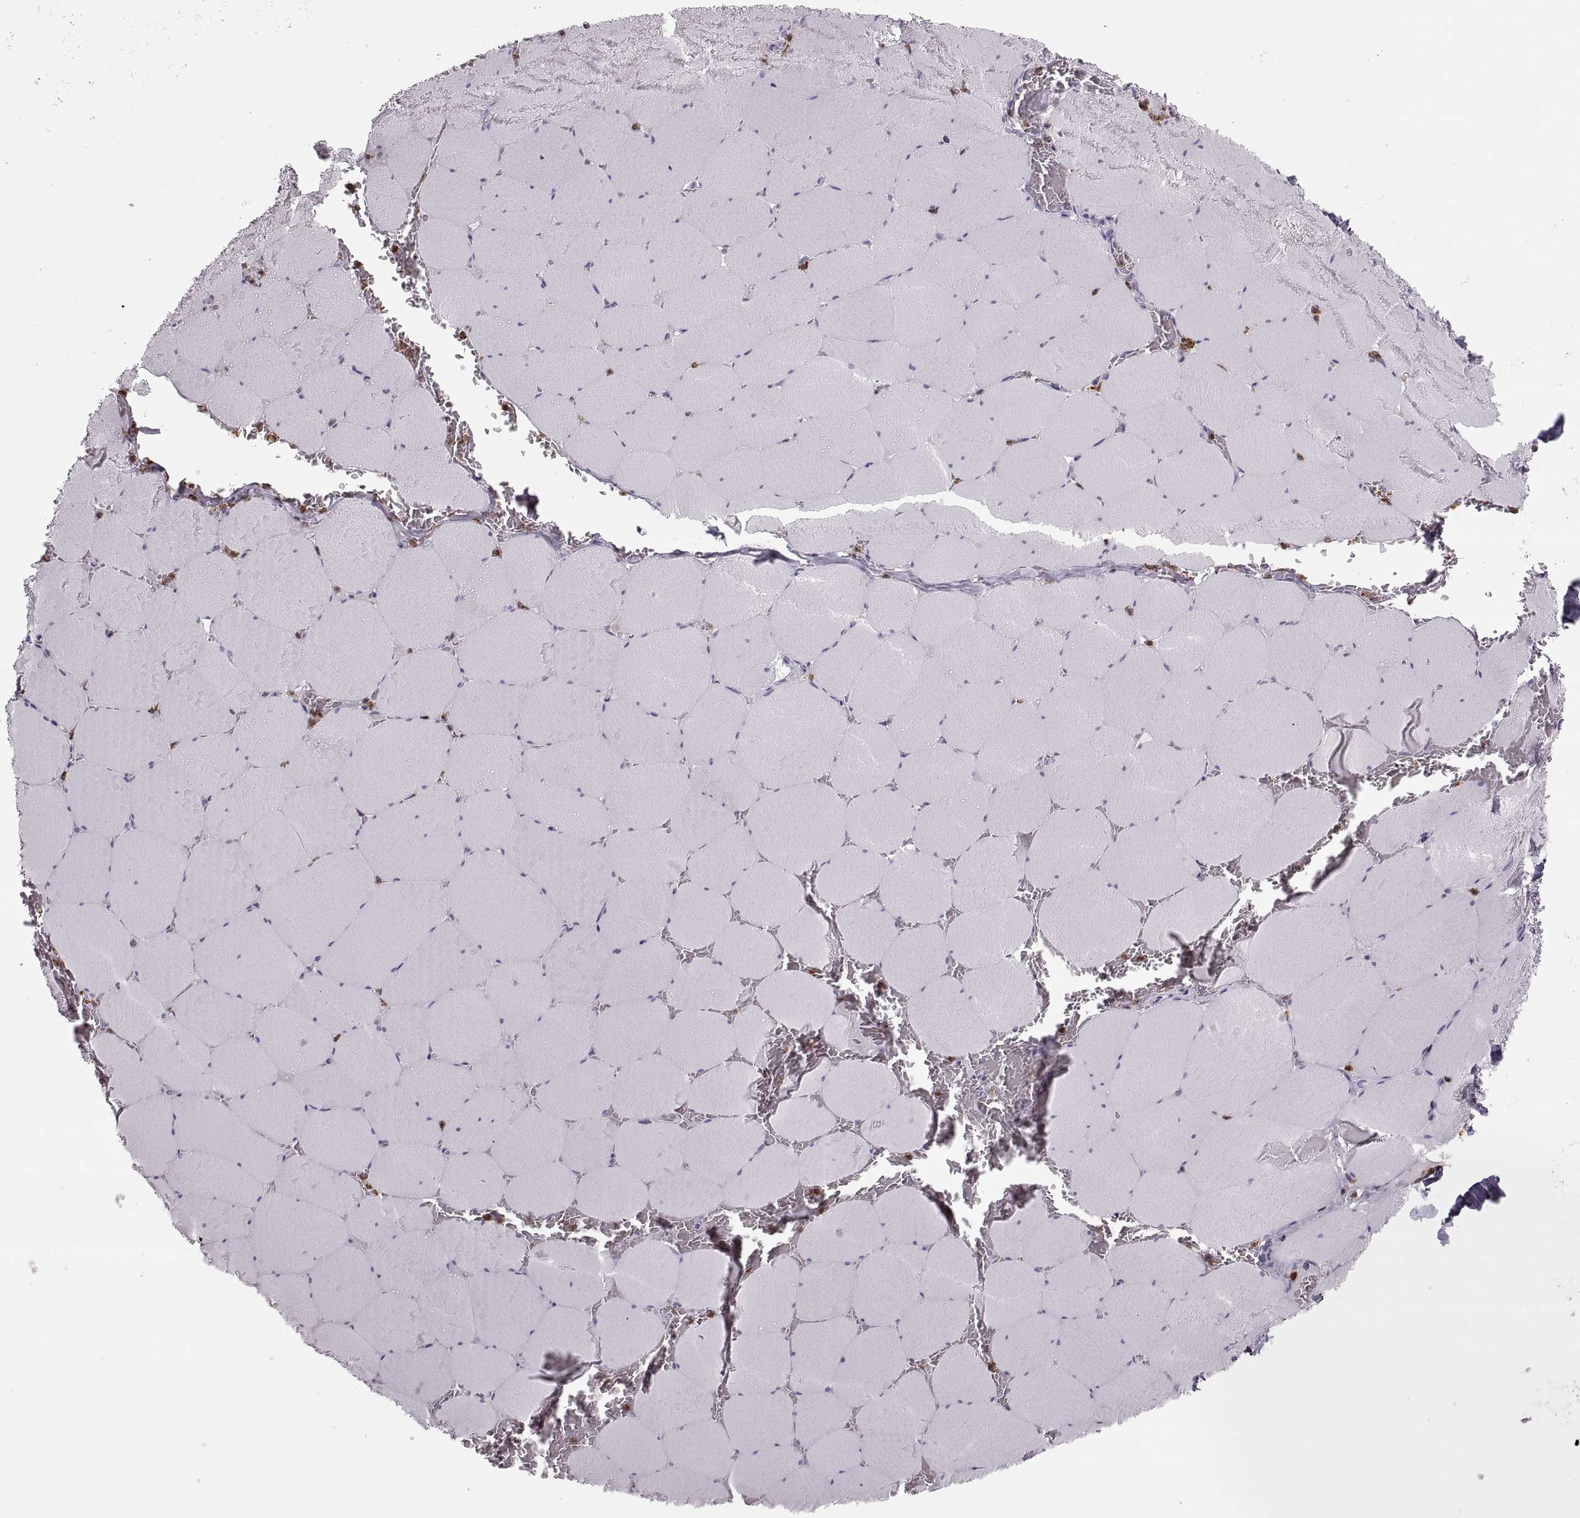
{"staining": {"intensity": "negative", "quantity": "none", "location": "none"}, "tissue": "skeletal muscle", "cell_type": "Myocytes", "image_type": "normal", "snomed": [{"axis": "morphology", "description": "Normal tissue, NOS"}, {"axis": "morphology", "description": "Malignant melanoma, Metastatic site"}, {"axis": "topography", "description": "Skeletal muscle"}], "caption": "The immunohistochemistry (IHC) micrograph has no significant staining in myocytes of skeletal muscle. (Brightfield microscopy of DAB (3,3'-diaminobenzidine) IHC at high magnification).", "gene": "MILR1", "patient": {"sex": "male", "age": 50}}